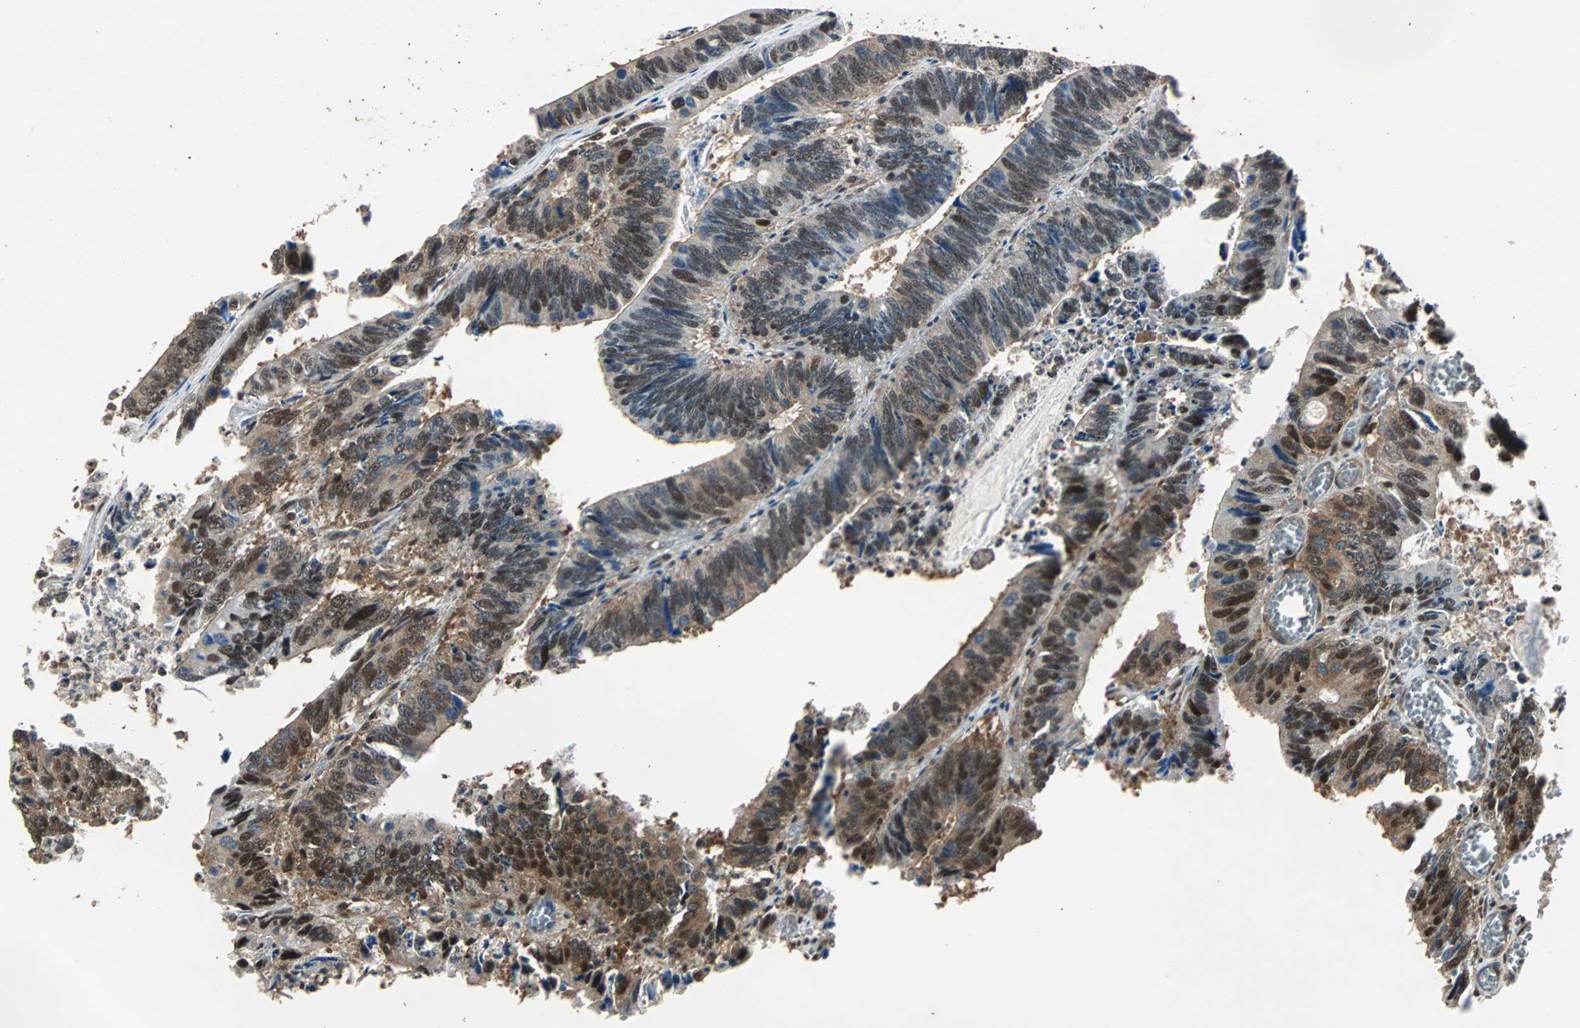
{"staining": {"intensity": "strong", "quantity": ">75%", "location": "cytoplasmic/membranous,nuclear"}, "tissue": "colorectal cancer", "cell_type": "Tumor cells", "image_type": "cancer", "snomed": [{"axis": "morphology", "description": "Adenocarcinoma, NOS"}, {"axis": "topography", "description": "Colon"}], "caption": "IHC staining of adenocarcinoma (colorectal), which demonstrates high levels of strong cytoplasmic/membranous and nuclear expression in approximately >75% of tumor cells indicating strong cytoplasmic/membranous and nuclear protein staining. The staining was performed using DAB (brown) for protein detection and nuclei were counterstained in hematoxylin (blue).", "gene": "ACLY", "patient": {"sex": "male", "age": 72}}